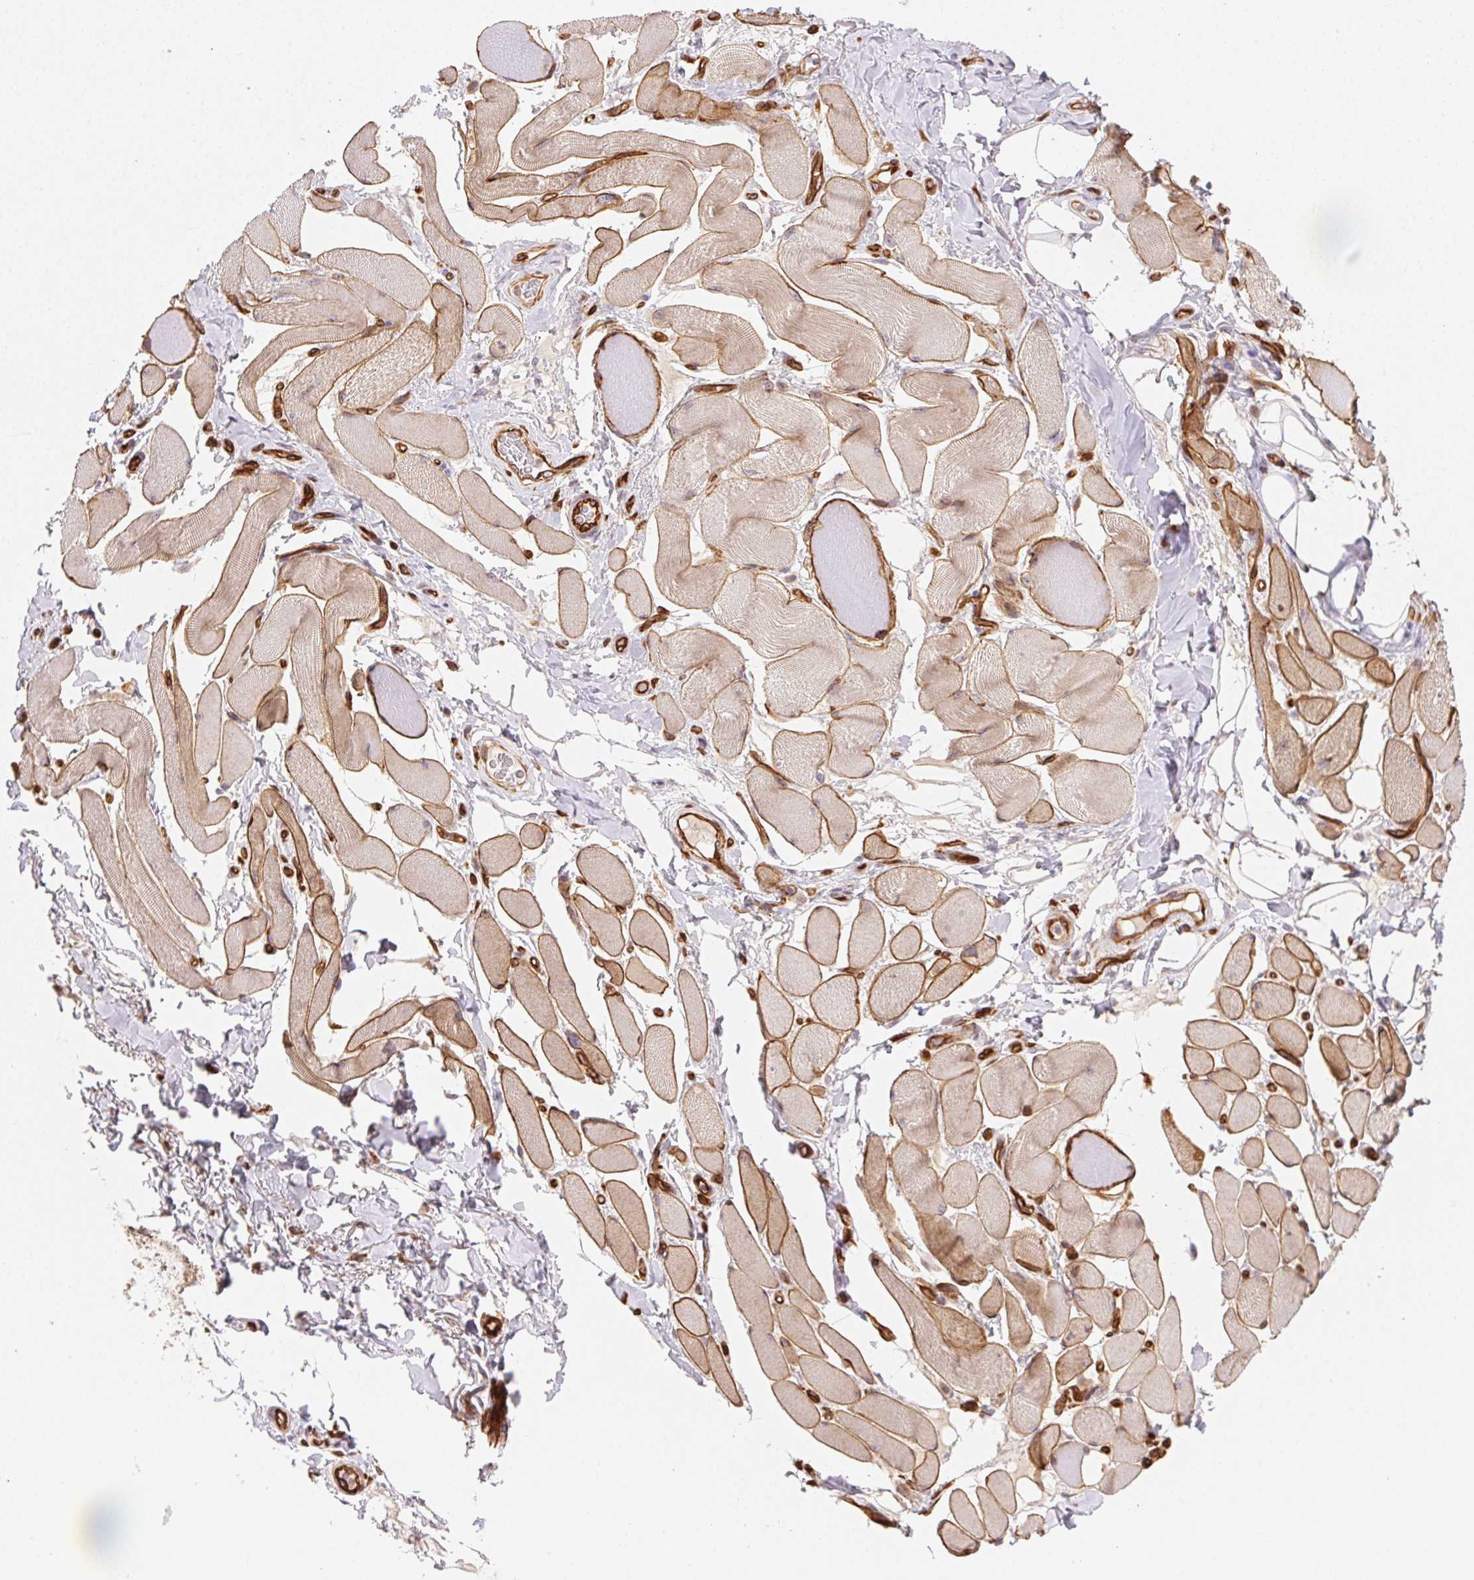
{"staining": {"intensity": "moderate", "quantity": ">75%", "location": "cytoplasmic/membranous"}, "tissue": "skeletal muscle", "cell_type": "Myocytes", "image_type": "normal", "snomed": [{"axis": "morphology", "description": "Normal tissue, NOS"}, {"axis": "topography", "description": "Skeletal muscle"}, {"axis": "topography", "description": "Anal"}, {"axis": "topography", "description": "Peripheral nerve tissue"}], "caption": "Myocytes display moderate cytoplasmic/membranous staining in about >75% of cells in benign skeletal muscle. (IHC, brightfield microscopy, high magnification).", "gene": "RNASET2", "patient": {"sex": "male", "age": 53}}